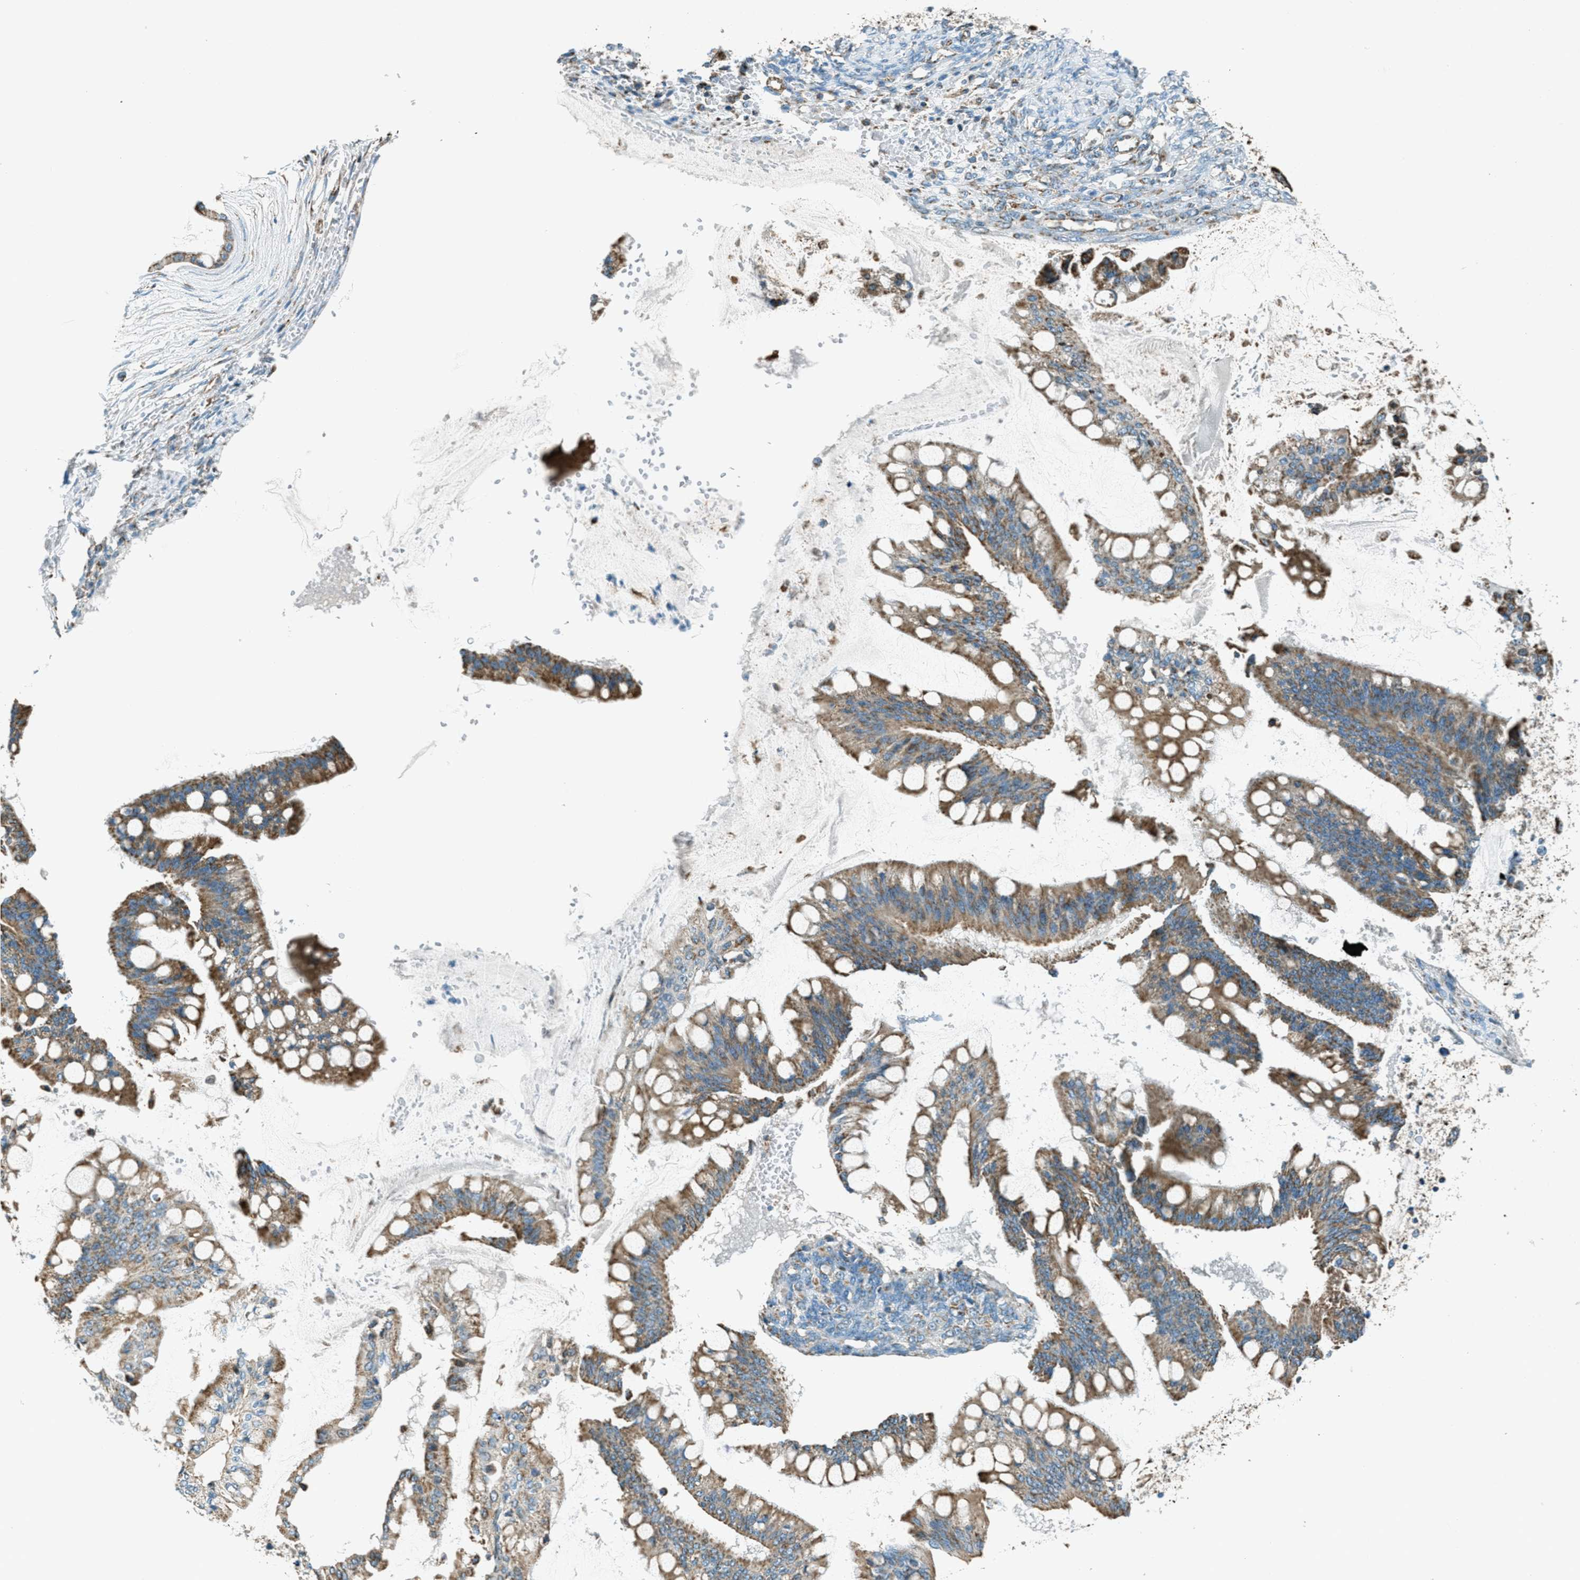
{"staining": {"intensity": "moderate", "quantity": ">75%", "location": "cytoplasmic/membranous"}, "tissue": "ovarian cancer", "cell_type": "Tumor cells", "image_type": "cancer", "snomed": [{"axis": "morphology", "description": "Cystadenocarcinoma, mucinous, NOS"}, {"axis": "topography", "description": "Ovary"}], "caption": "Immunohistochemistry (IHC) (DAB) staining of ovarian mucinous cystadenocarcinoma displays moderate cytoplasmic/membranous protein positivity in about >75% of tumor cells. The staining was performed using DAB (3,3'-diaminobenzidine), with brown indicating positive protein expression. Nuclei are stained blue with hematoxylin.", "gene": "CHST15", "patient": {"sex": "female", "age": 73}}